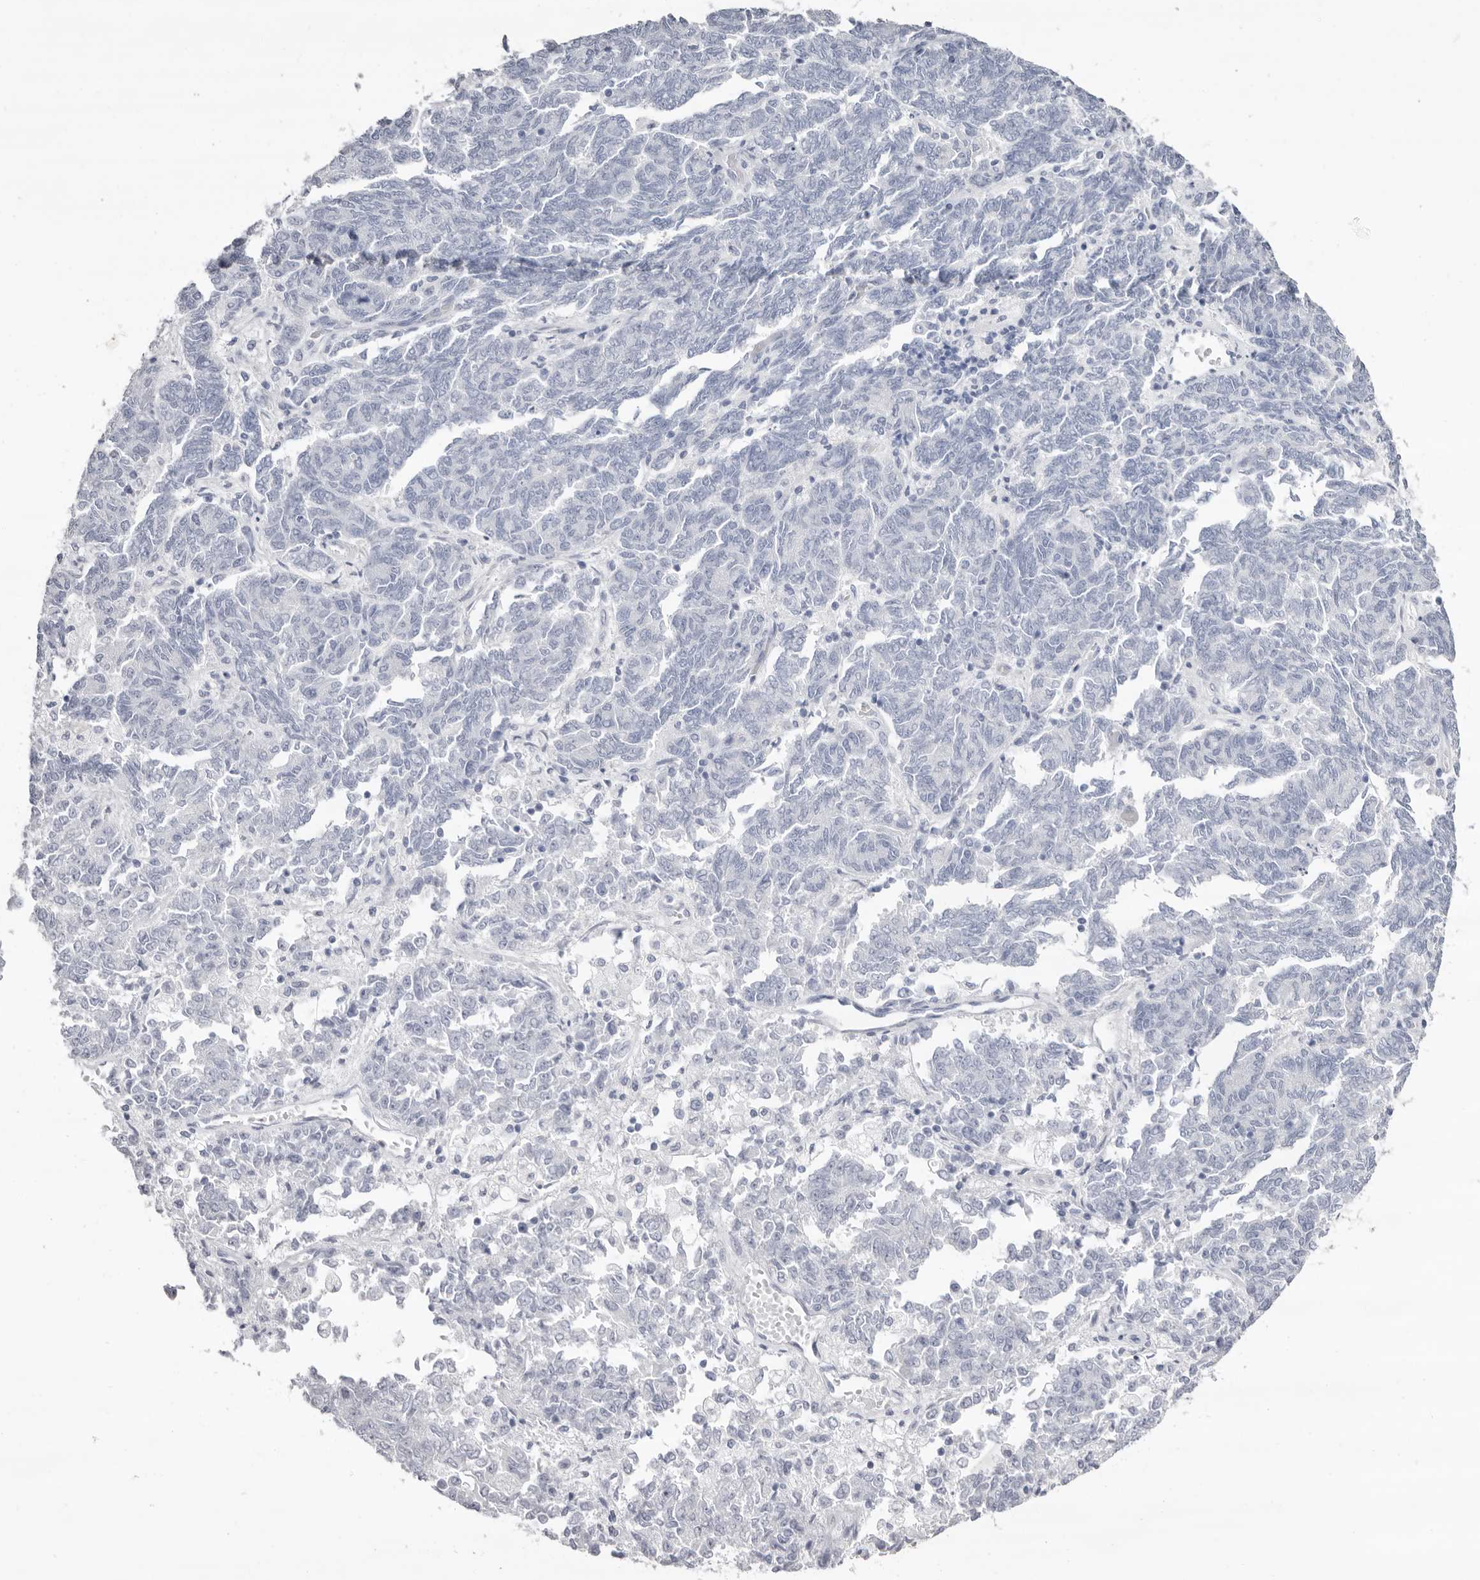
{"staining": {"intensity": "negative", "quantity": "none", "location": "none"}, "tissue": "endometrial cancer", "cell_type": "Tumor cells", "image_type": "cancer", "snomed": [{"axis": "morphology", "description": "Adenocarcinoma, NOS"}, {"axis": "topography", "description": "Endometrium"}], "caption": "Image shows no significant protein positivity in tumor cells of endometrial cancer. Brightfield microscopy of immunohistochemistry stained with DAB (3,3'-diaminobenzidine) (brown) and hematoxylin (blue), captured at high magnification.", "gene": "LPO", "patient": {"sex": "female", "age": 80}}